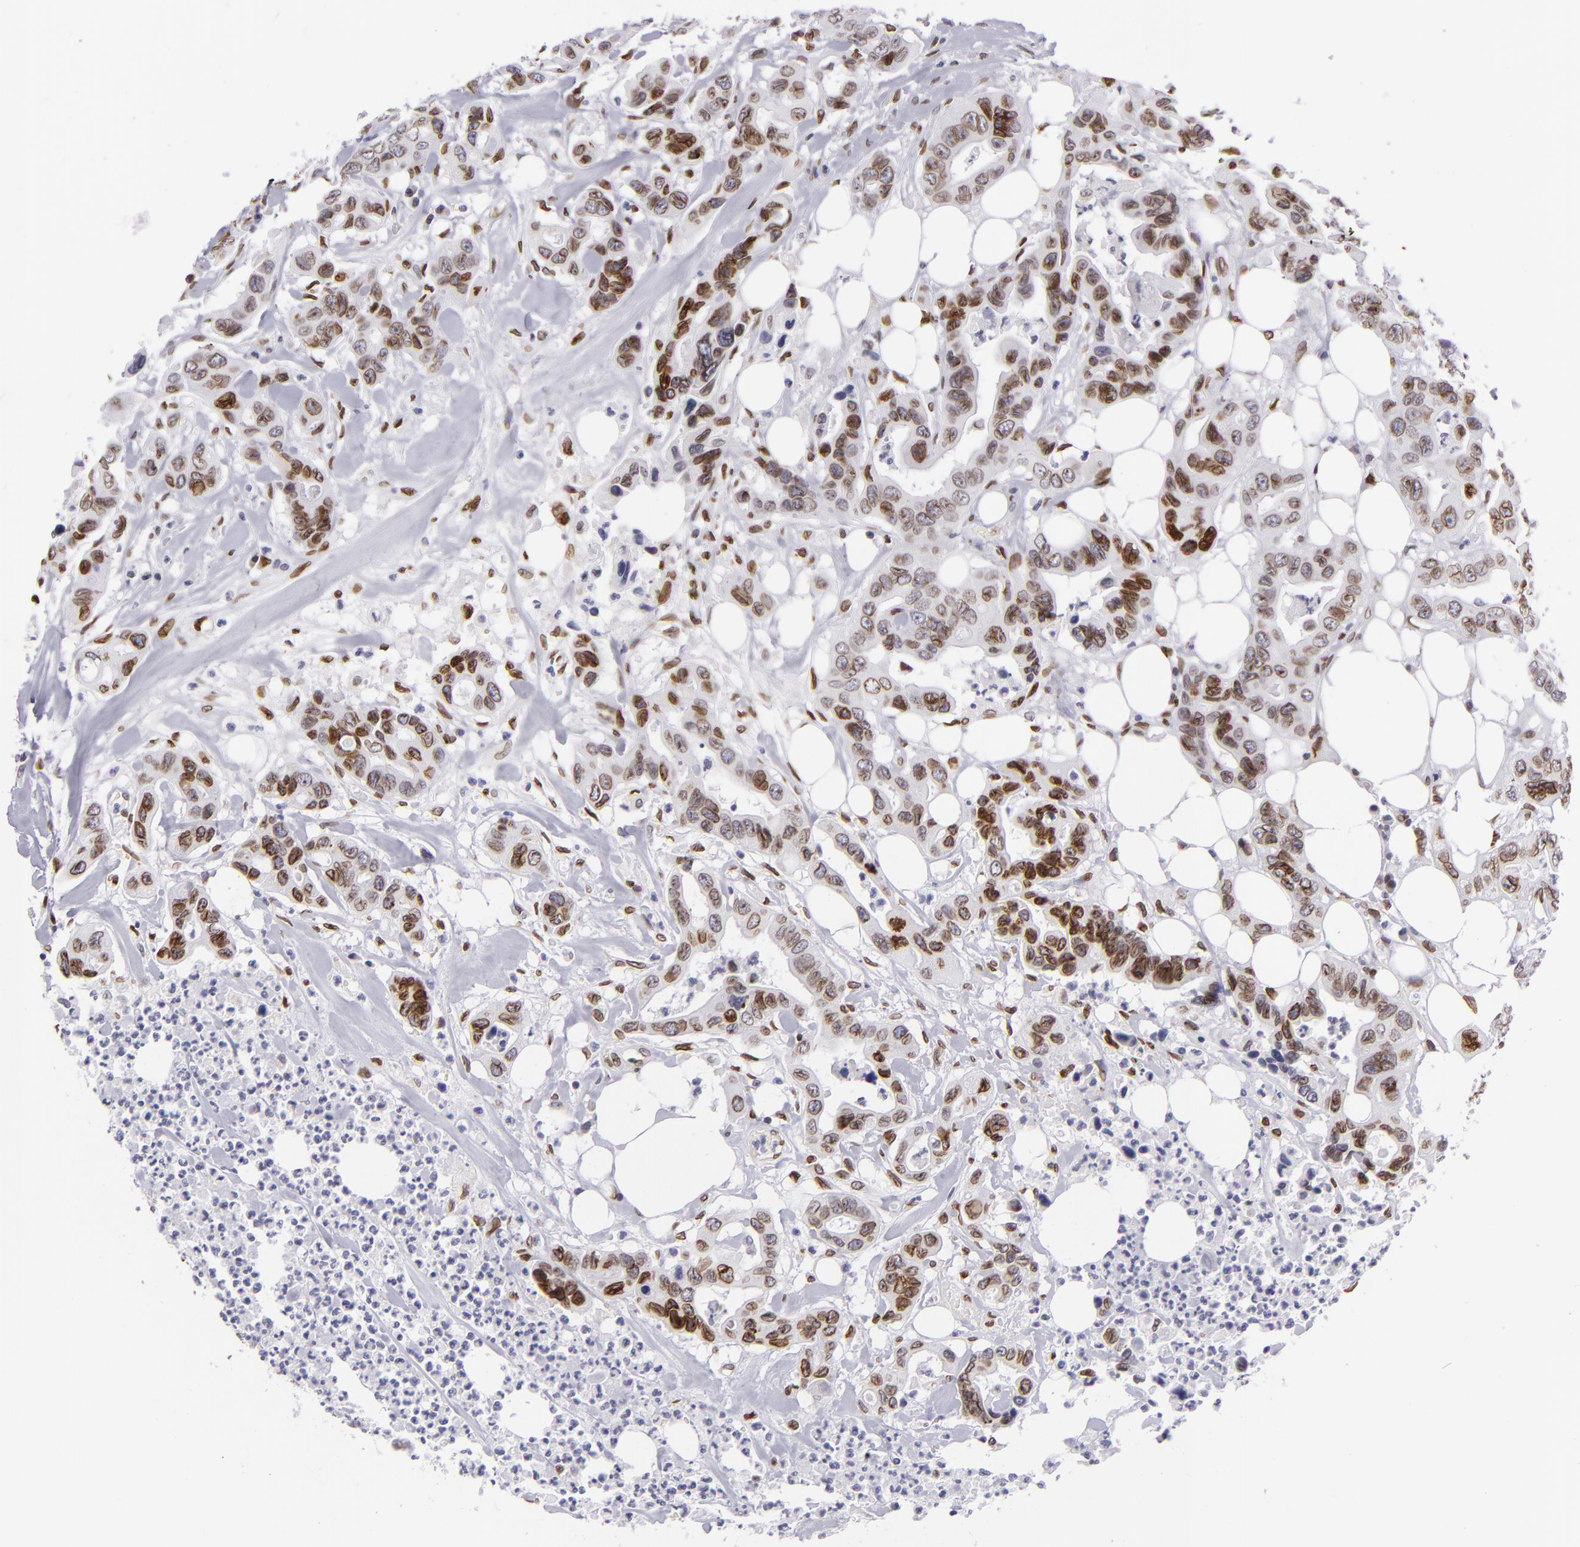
{"staining": {"intensity": "moderate", "quantity": ">75%", "location": "cytoplasmic/membranous,nuclear"}, "tissue": "colorectal cancer", "cell_type": "Tumor cells", "image_type": "cancer", "snomed": [{"axis": "morphology", "description": "Adenocarcinoma, NOS"}, {"axis": "topography", "description": "Colon"}], "caption": "Moderate cytoplasmic/membranous and nuclear protein expression is appreciated in about >75% of tumor cells in adenocarcinoma (colorectal). (Stains: DAB in brown, nuclei in blue, Microscopy: brightfield microscopy at high magnification).", "gene": "EMD", "patient": {"sex": "female", "age": 70}}